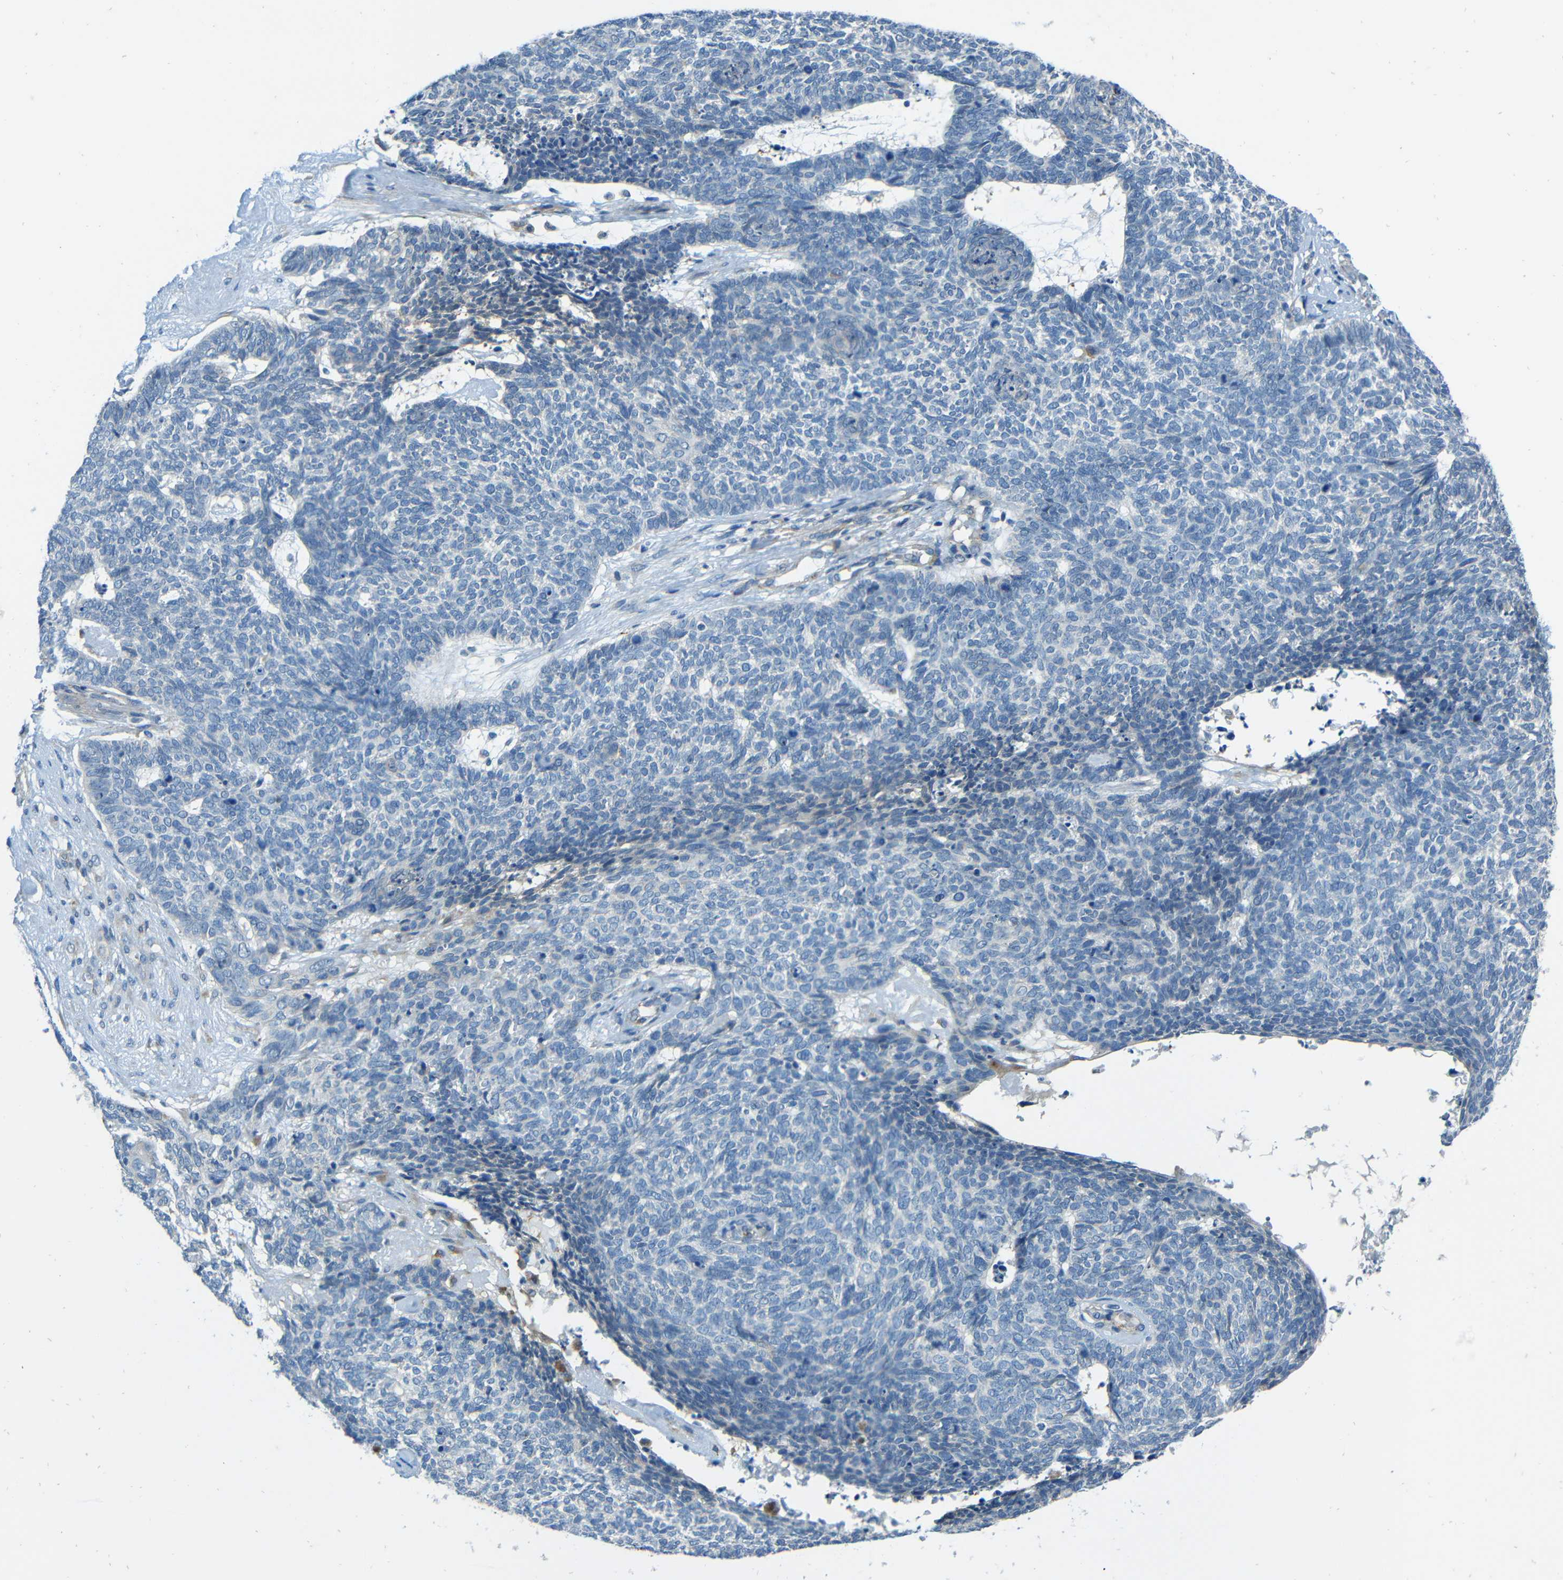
{"staining": {"intensity": "negative", "quantity": "none", "location": "none"}, "tissue": "skin cancer", "cell_type": "Tumor cells", "image_type": "cancer", "snomed": [{"axis": "morphology", "description": "Basal cell carcinoma"}, {"axis": "topography", "description": "Skin"}], "caption": "Tumor cells are negative for brown protein staining in basal cell carcinoma (skin).", "gene": "CYP26B1", "patient": {"sex": "female", "age": 84}}